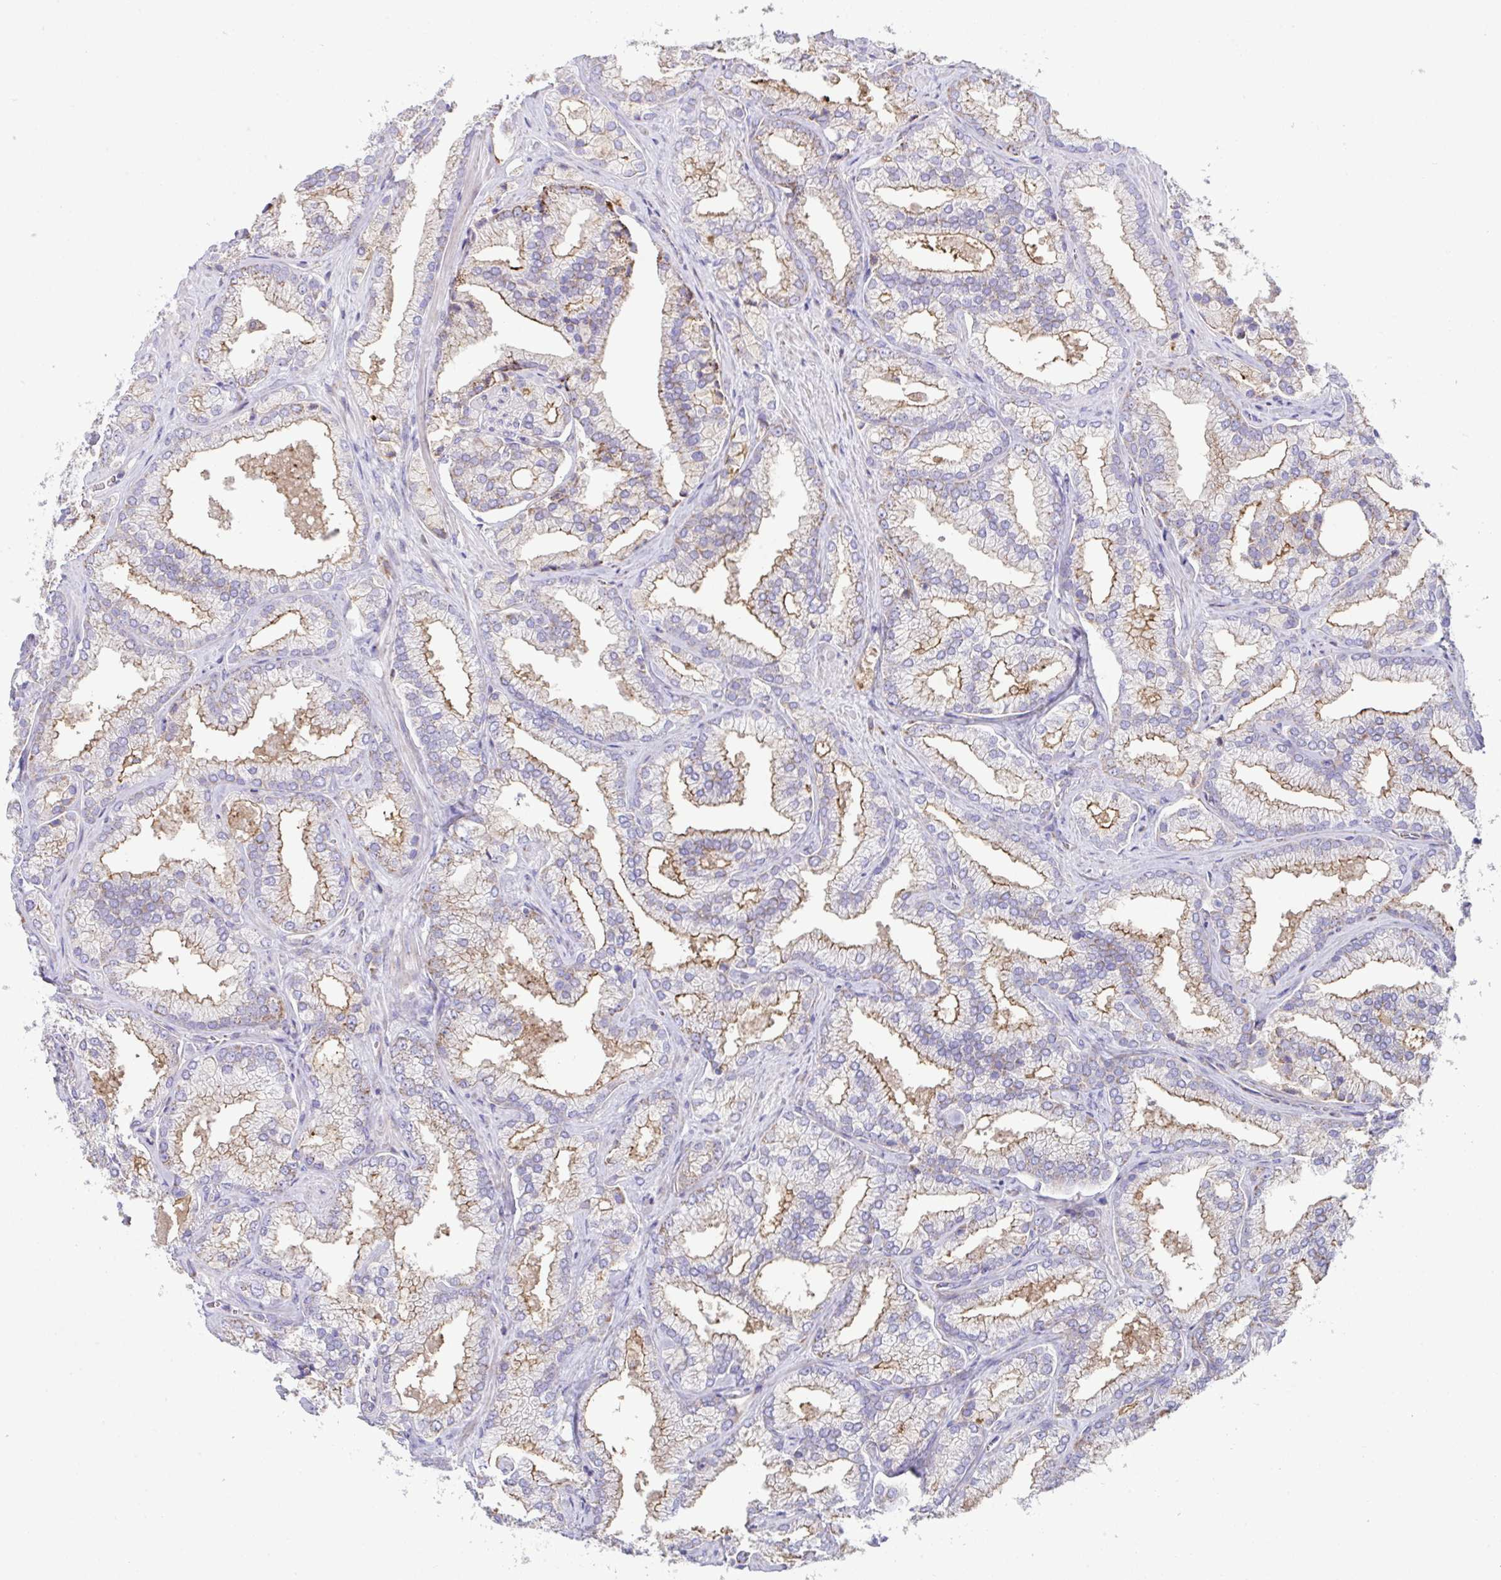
{"staining": {"intensity": "strong", "quantity": "25%-75%", "location": "cytoplasmic/membranous"}, "tissue": "prostate cancer", "cell_type": "Tumor cells", "image_type": "cancer", "snomed": [{"axis": "morphology", "description": "Adenocarcinoma, High grade"}, {"axis": "topography", "description": "Prostate"}], "caption": "Immunohistochemical staining of human prostate cancer exhibits high levels of strong cytoplasmic/membranous staining in approximately 25%-75% of tumor cells. The staining is performed using DAB brown chromogen to label protein expression. The nuclei are counter-stained blue using hematoxylin.", "gene": "DOK7", "patient": {"sex": "male", "age": 68}}